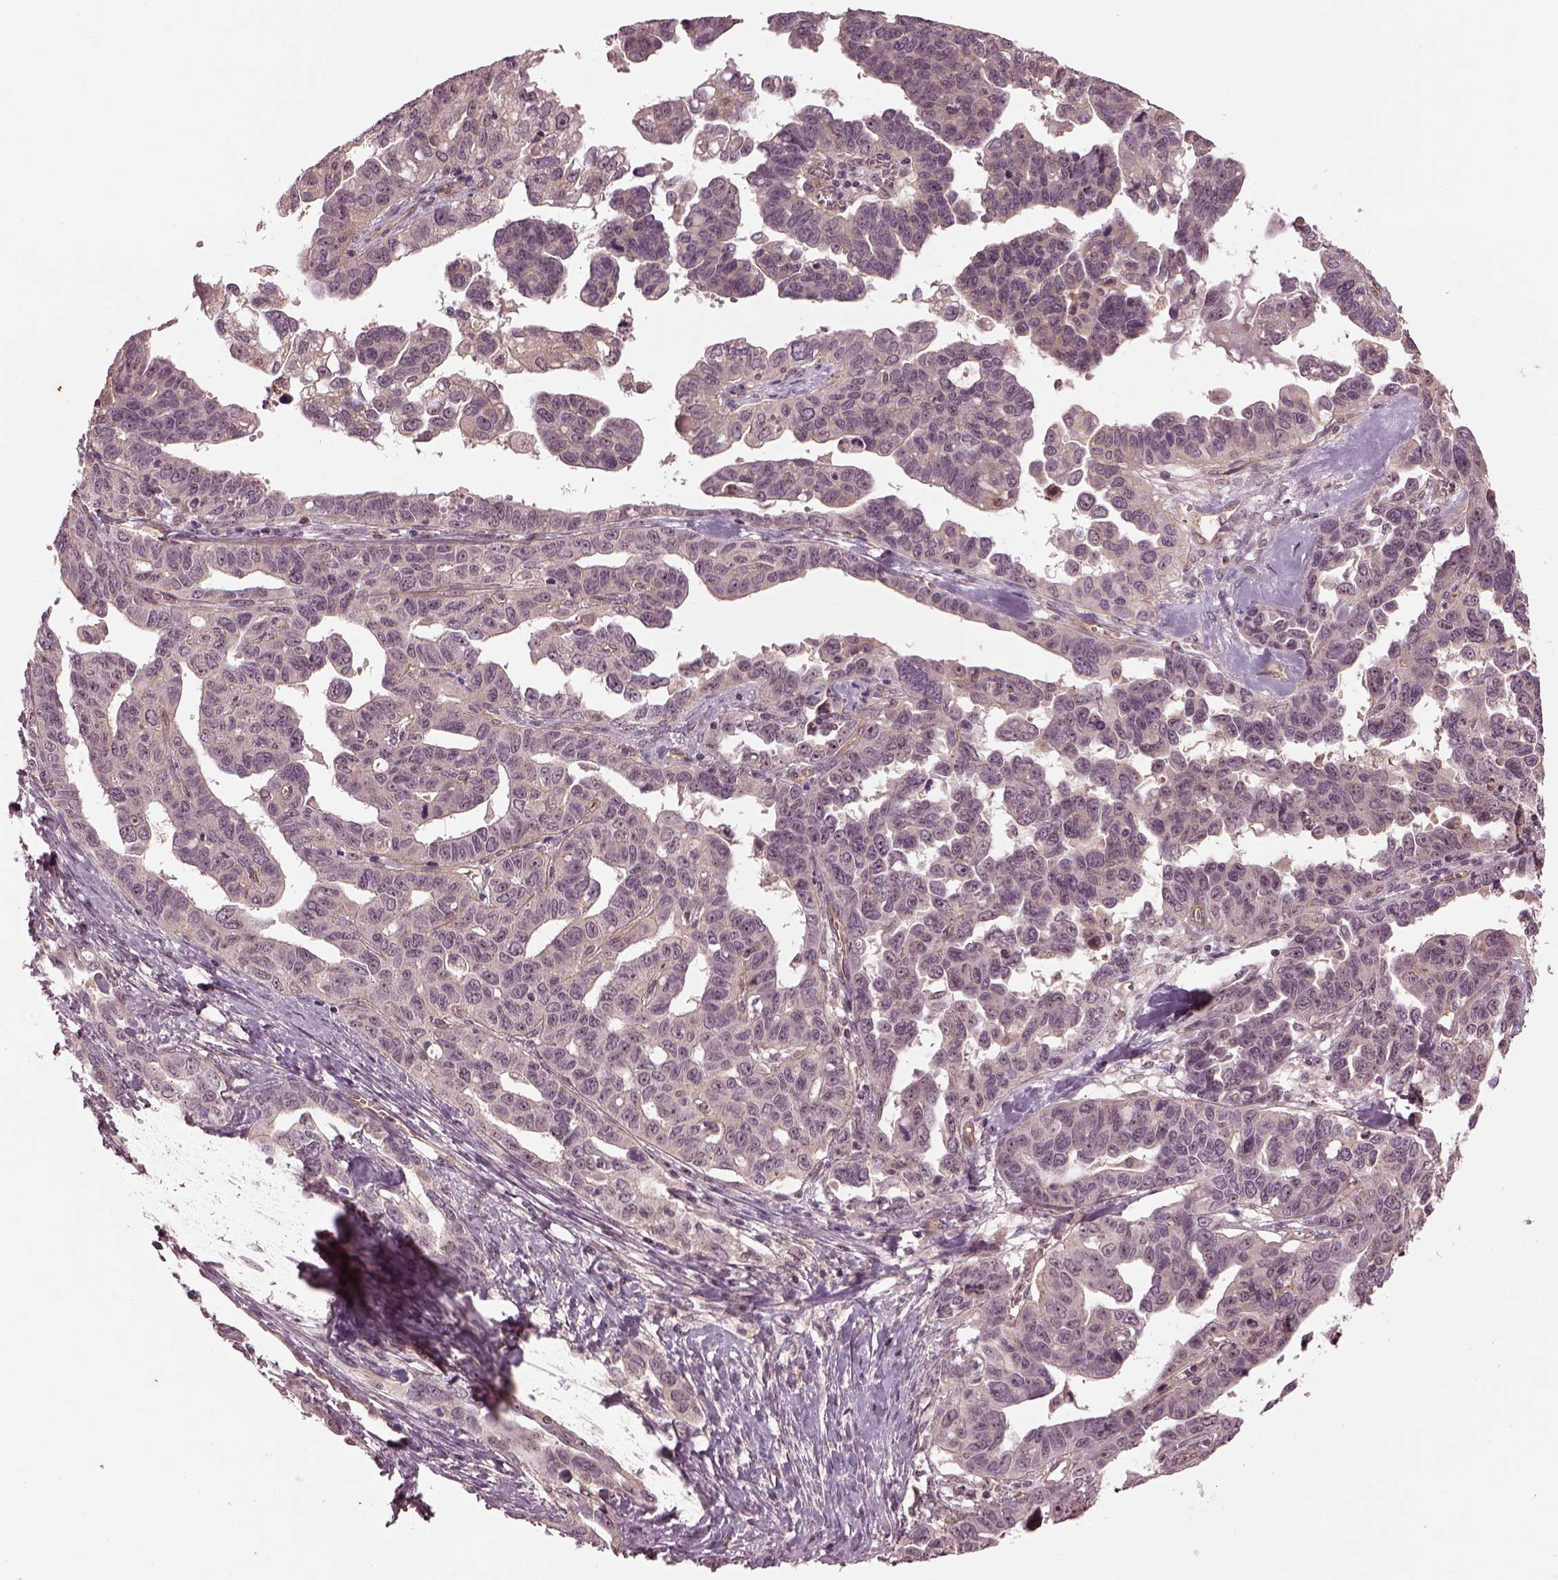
{"staining": {"intensity": "weak", "quantity": "<25%", "location": "nuclear"}, "tissue": "ovarian cancer", "cell_type": "Tumor cells", "image_type": "cancer", "snomed": [{"axis": "morphology", "description": "Cystadenocarcinoma, serous, NOS"}, {"axis": "topography", "description": "Ovary"}], "caption": "Tumor cells show no significant protein staining in serous cystadenocarcinoma (ovarian).", "gene": "GNRH1", "patient": {"sex": "female", "age": 69}}